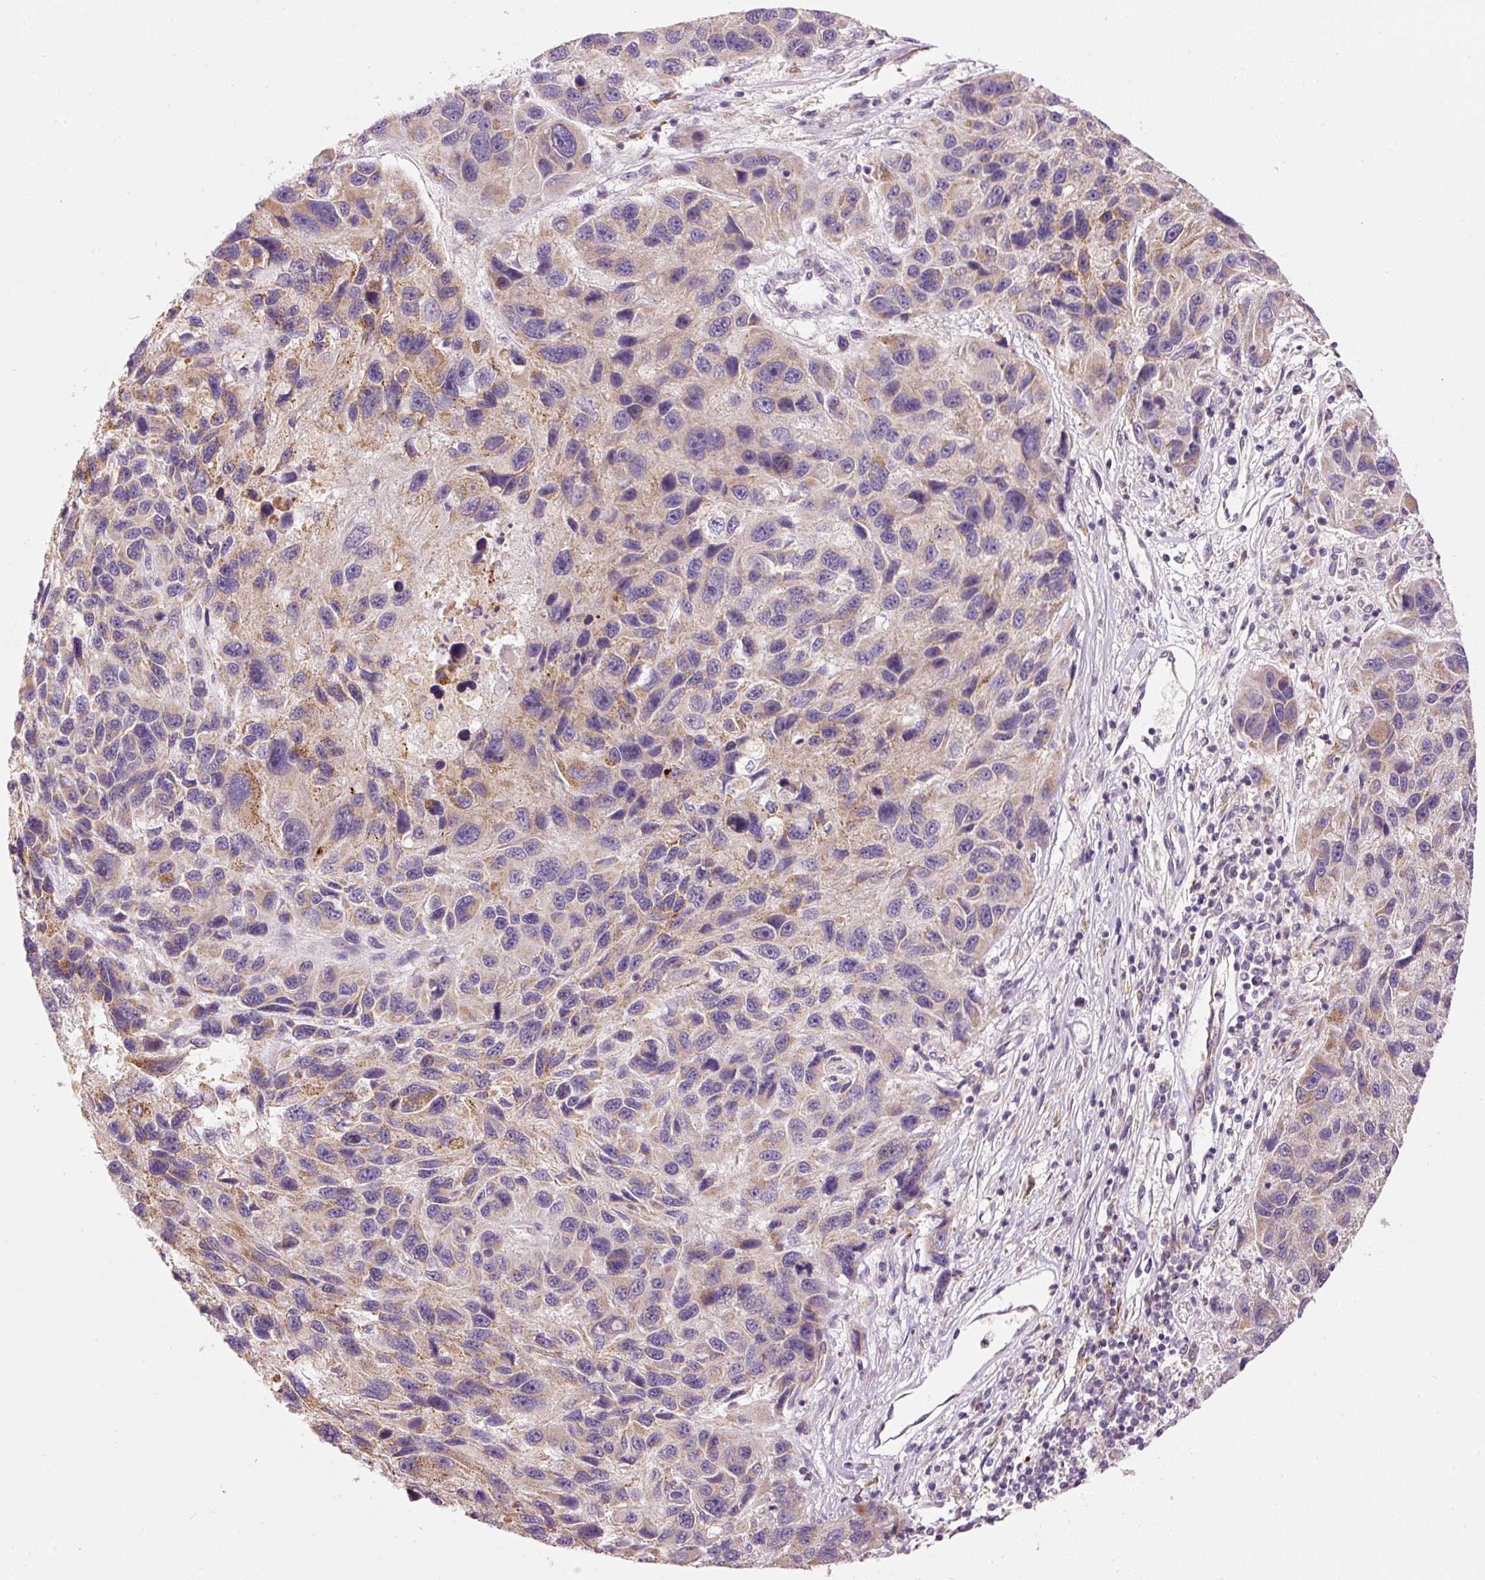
{"staining": {"intensity": "moderate", "quantity": "<25%", "location": "cytoplasmic/membranous"}, "tissue": "melanoma", "cell_type": "Tumor cells", "image_type": "cancer", "snomed": [{"axis": "morphology", "description": "Malignant melanoma, NOS"}, {"axis": "topography", "description": "Skin"}], "caption": "Protein staining of melanoma tissue demonstrates moderate cytoplasmic/membranous staining in approximately <25% of tumor cells.", "gene": "KLHL21", "patient": {"sex": "male", "age": 53}}